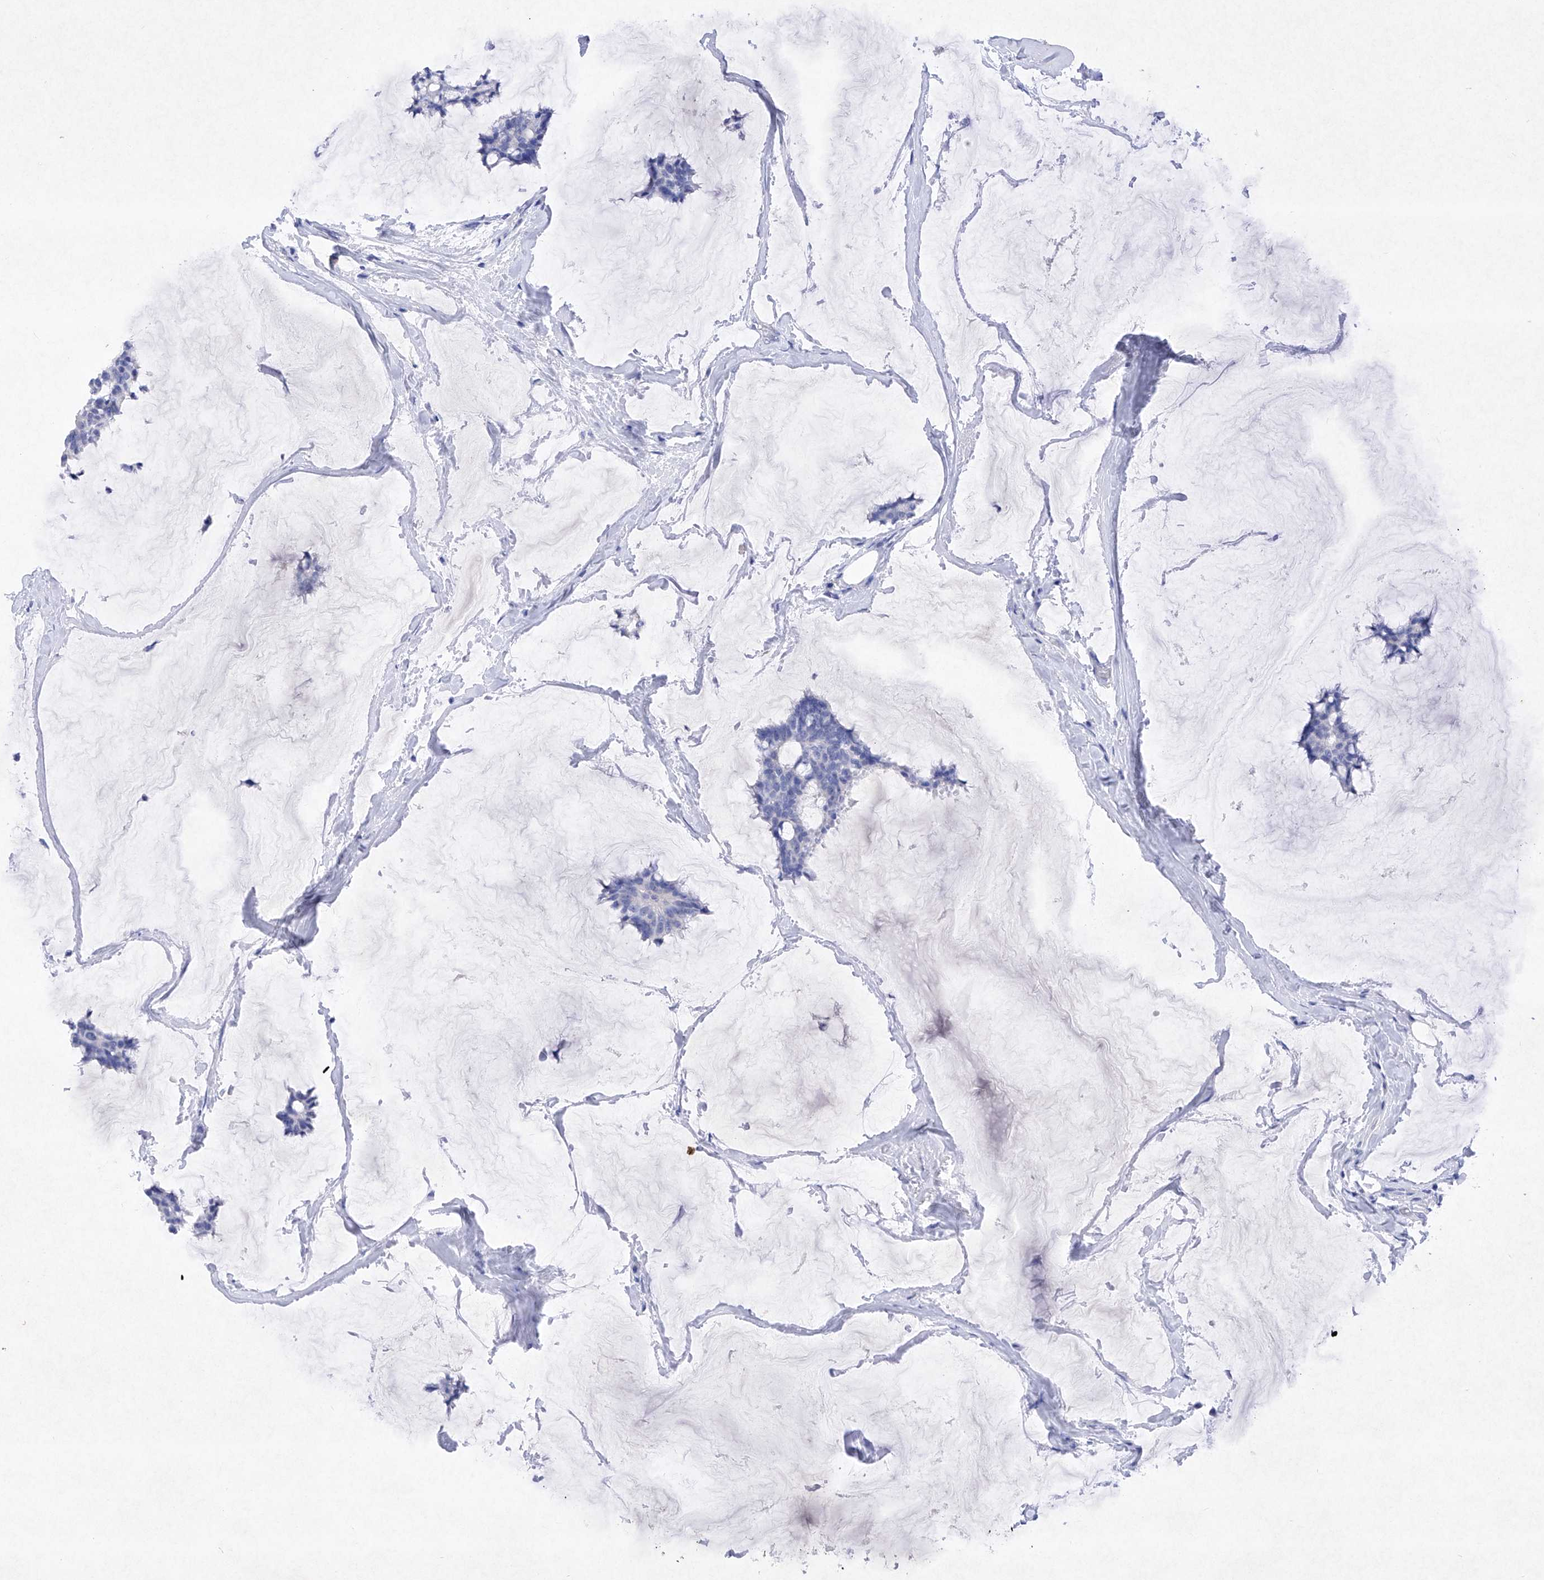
{"staining": {"intensity": "negative", "quantity": "none", "location": "none"}, "tissue": "breast cancer", "cell_type": "Tumor cells", "image_type": "cancer", "snomed": [{"axis": "morphology", "description": "Duct carcinoma"}, {"axis": "topography", "description": "Breast"}], "caption": "Protein analysis of breast intraductal carcinoma reveals no significant expression in tumor cells.", "gene": "BARX2", "patient": {"sex": "female", "age": 93}}